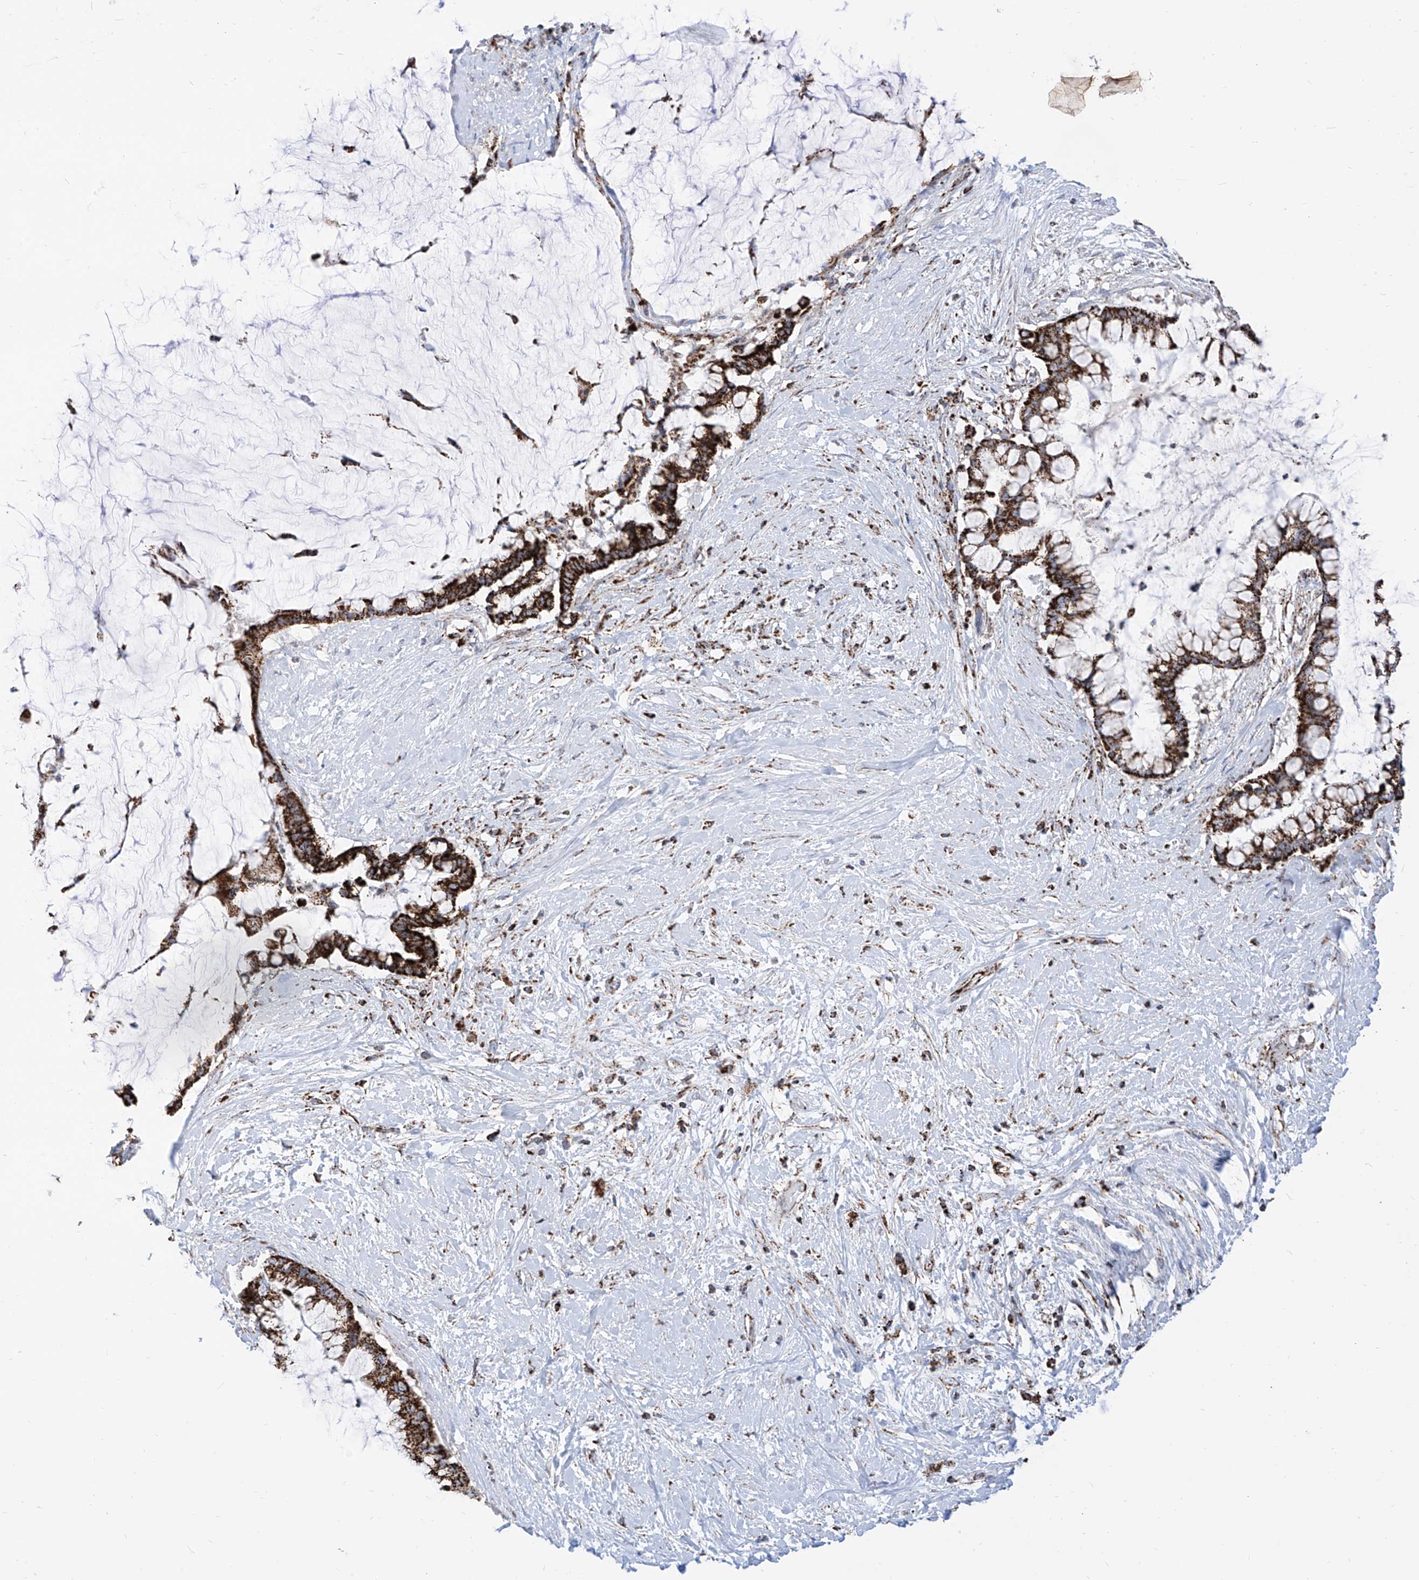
{"staining": {"intensity": "strong", "quantity": ">75%", "location": "cytoplasmic/membranous"}, "tissue": "pancreatic cancer", "cell_type": "Tumor cells", "image_type": "cancer", "snomed": [{"axis": "morphology", "description": "Adenocarcinoma, NOS"}, {"axis": "topography", "description": "Pancreas"}], "caption": "Human pancreatic cancer (adenocarcinoma) stained with a protein marker exhibits strong staining in tumor cells.", "gene": "COX5B", "patient": {"sex": "male", "age": 41}}